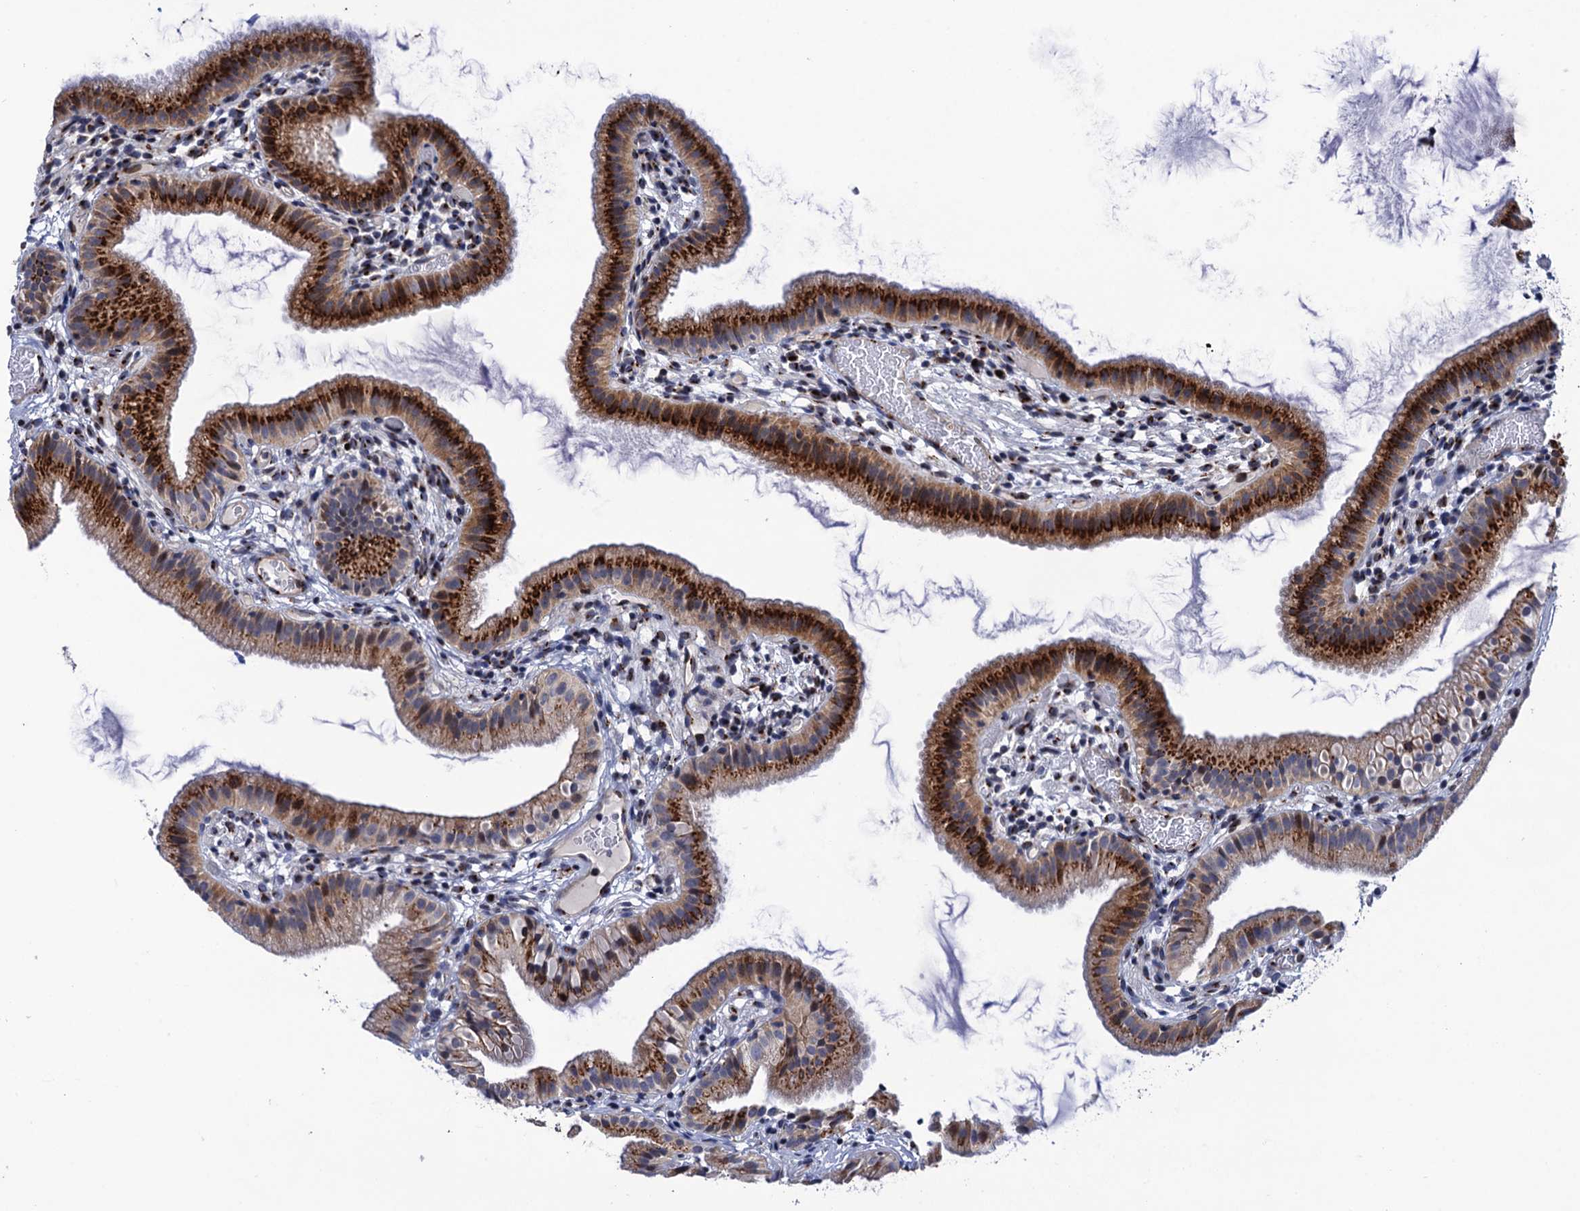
{"staining": {"intensity": "strong", "quantity": ">75%", "location": "cytoplasmic/membranous"}, "tissue": "gallbladder", "cell_type": "Glandular cells", "image_type": "normal", "snomed": [{"axis": "morphology", "description": "Normal tissue, NOS"}, {"axis": "topography", "description": "Gallbladder"}], "caption": "About >75% of glandular cells in normal human gallbladder show strong cytoplasmic/membranous protein positivity as visualized by brown immunohistochemical staining.", "gene": "THAP2", "patient": {"sex": "female", "age": 46}}